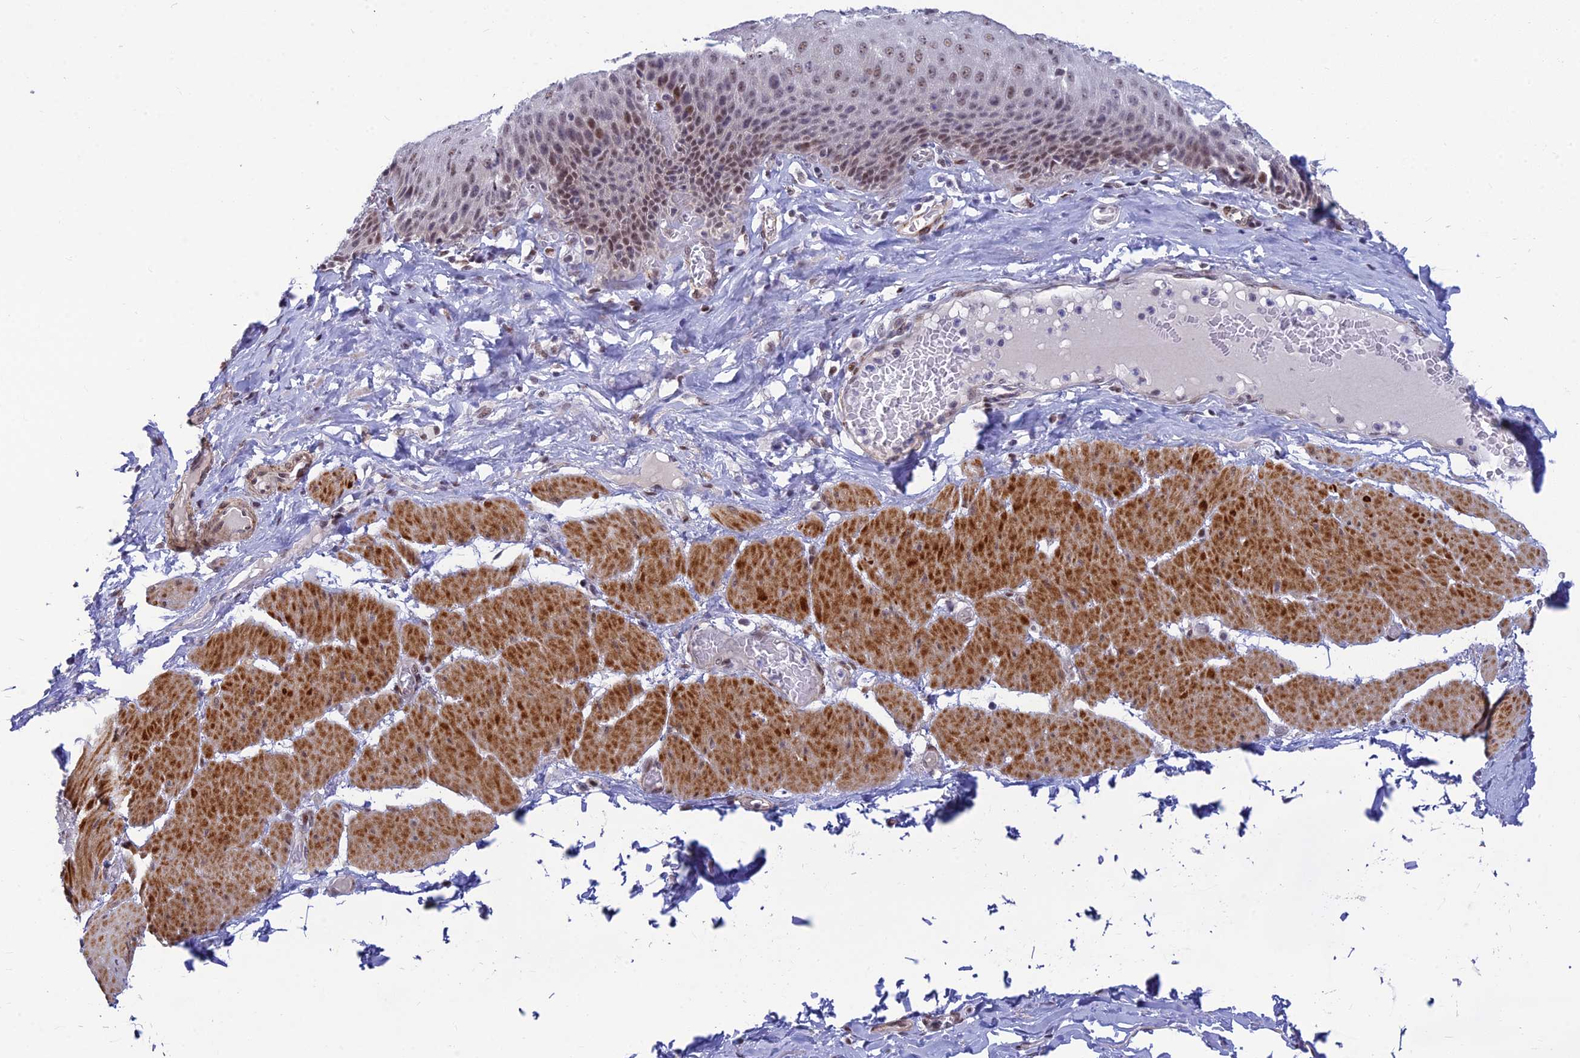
{"staining": {"intensity": "moderate", "quantity": "25%-75%", "location": "nuclear"}, "tissue": "esophagus", "cell_type": "Squamous epithelial cells", "image_type": "normal", "snomed": [{"axis": "morphology", "description": "Normal tissue, NOS"}, {"axis": "topography", "description": "Esophagus"}], "caption": "An image of esophagus stained for a protein shows moderate nuclear brown staining in squamous epithelial cells. (Brightfield microscopy of DAB IHC at high magnification).", "gene": "CLK4", "patient": {"sex": "male", "age": 60}}